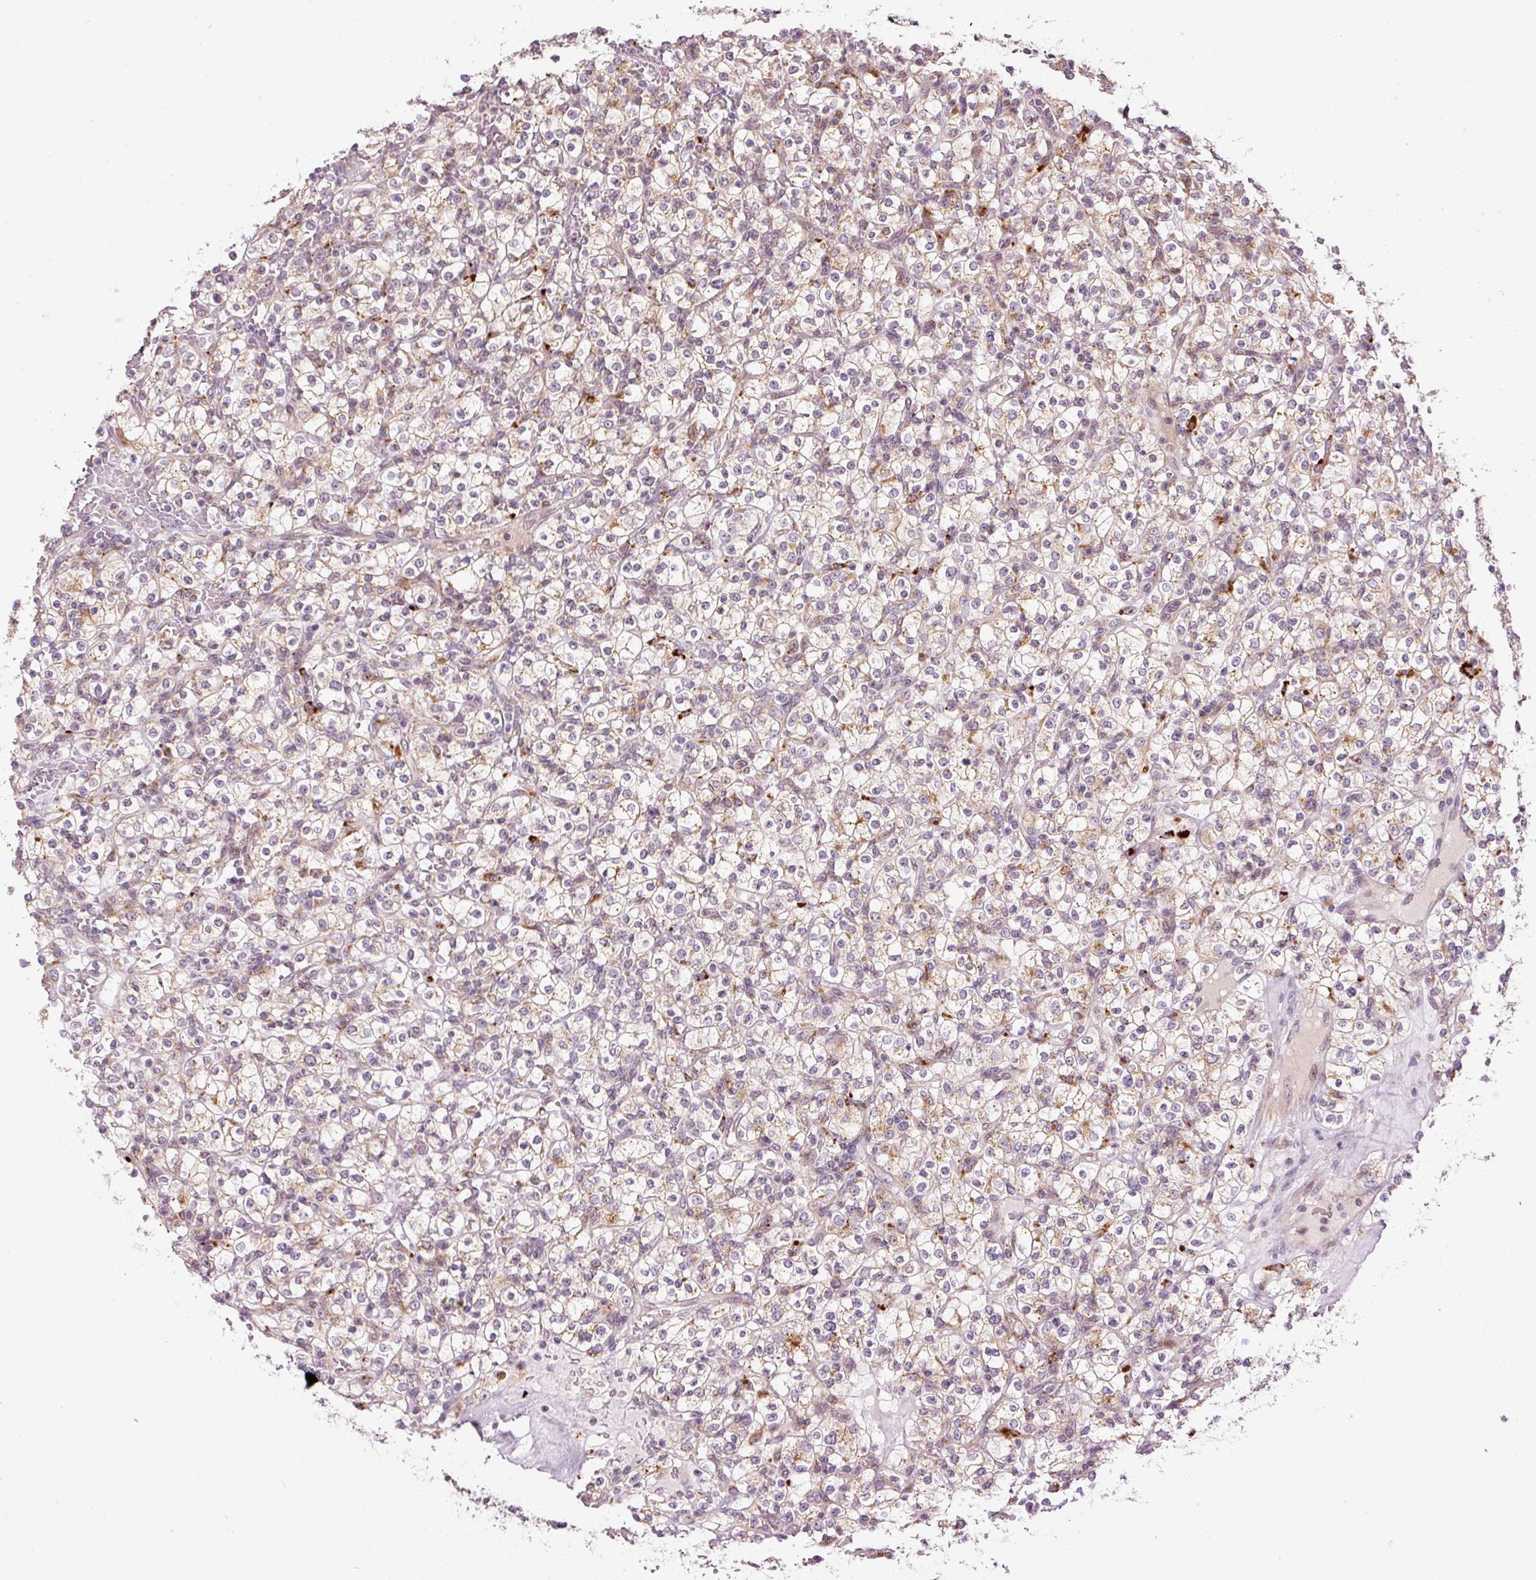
{"staining": {"intensity": "weak", "quantity": "<25%", "location": "cytoplasmic/membranous"}, "tissue": "renal cancer", "cell_type": "Tumor cells", "image_type": "cancer", "snomed": [{"axis": "morphology", "description": "Normal tissue, NOS"}, {"axis": "morphology", "description": "Adenocarcinoma, NOS"}, {"axis": "topography", "description": "Kidney"}], "caption": "This is an IHC photomicrograph of renal cancer (adenocarcinoma). There is no expression in tumor cells.", "gene": "ZNF639", "patient": {"sex": "female", "age": 72}}